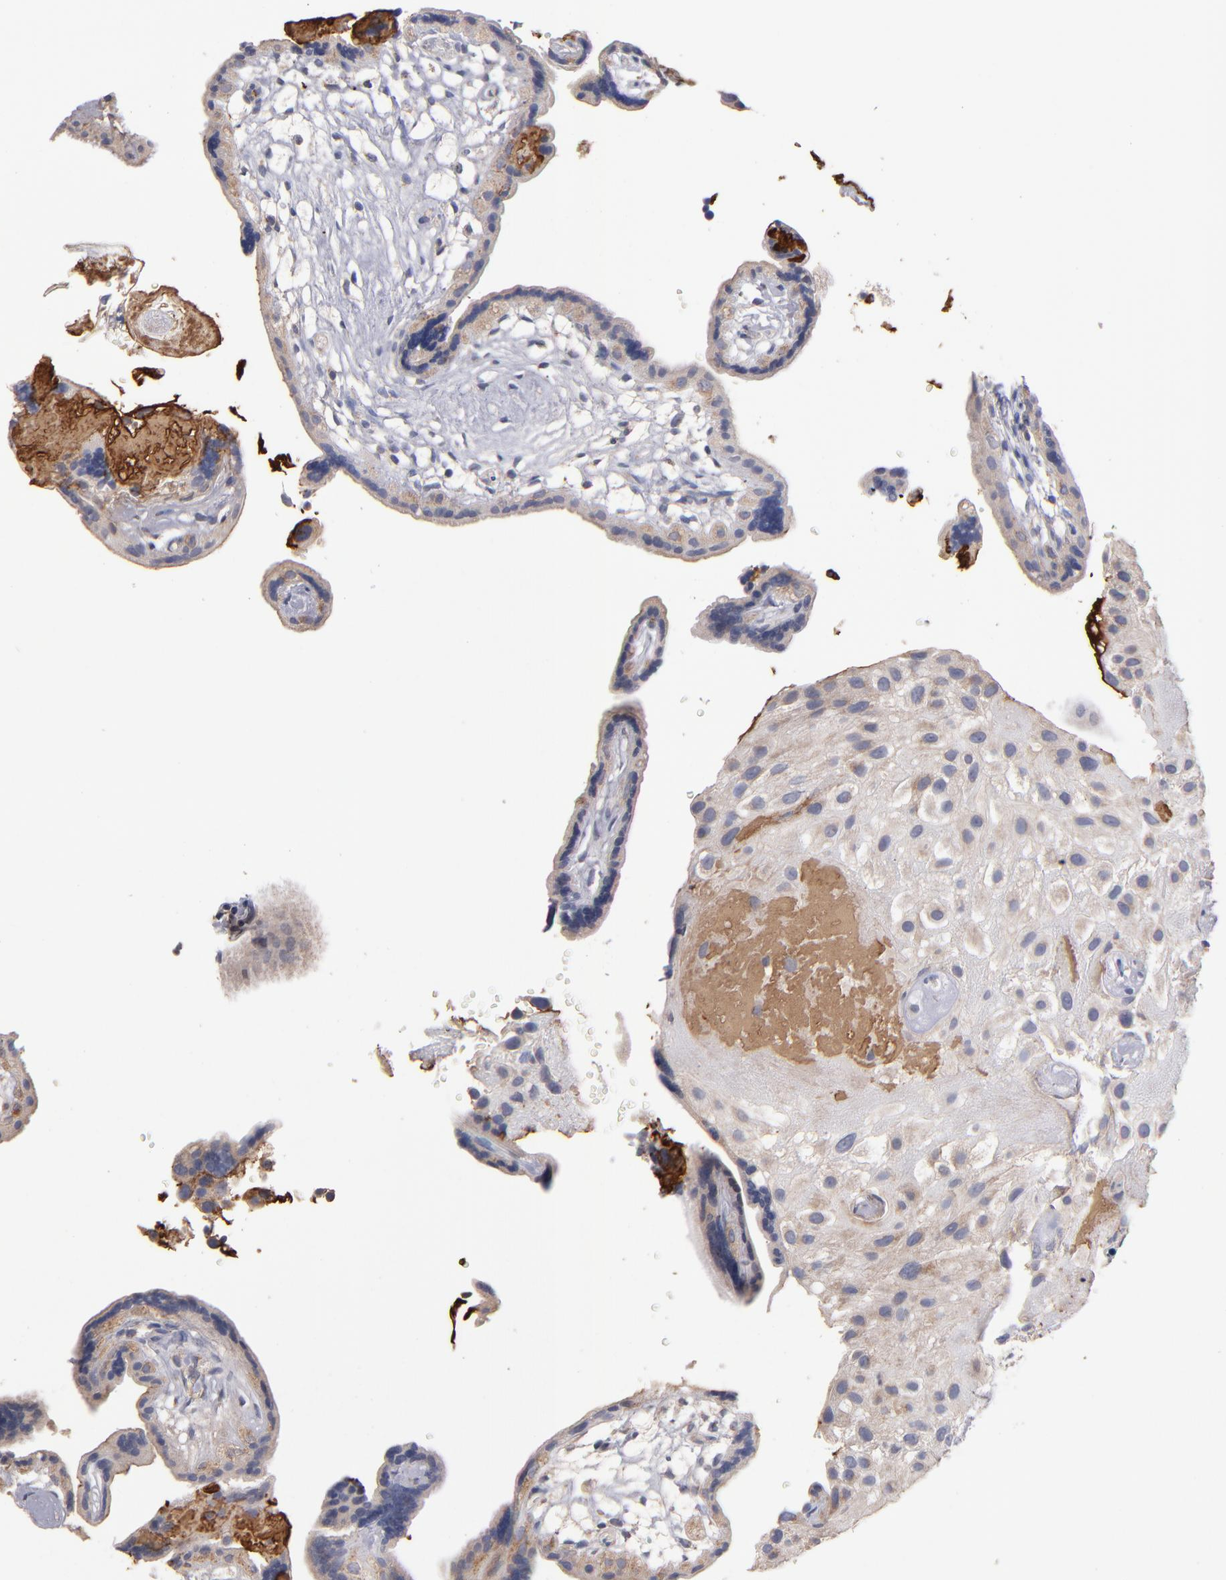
{"staining": {"intensity": "weak", "quantity": ">75%", "location": "cytoplasmic/membranous"}, "tissue": "placenta", "cell_type": "Decidual cells", "image_type": "normal", "snomed": [{"axis": "morphology", "description": "Normal tissue, NOS"}, {"axis": "topography", "description": "Placenta"}], "caption": "Immunohistochemical staining of normal placenta displays weak cytoplasmic/membranous protein positivity in approximately >75% of decidual cells. Using DAB (3,3'-diaminobenzidine) (brown) and hematoxylin (blue) stains, captured at high magnification using brightfield microscopy.", "gene": "DACT1", "patient": {"sex": "female", "age": 32}}